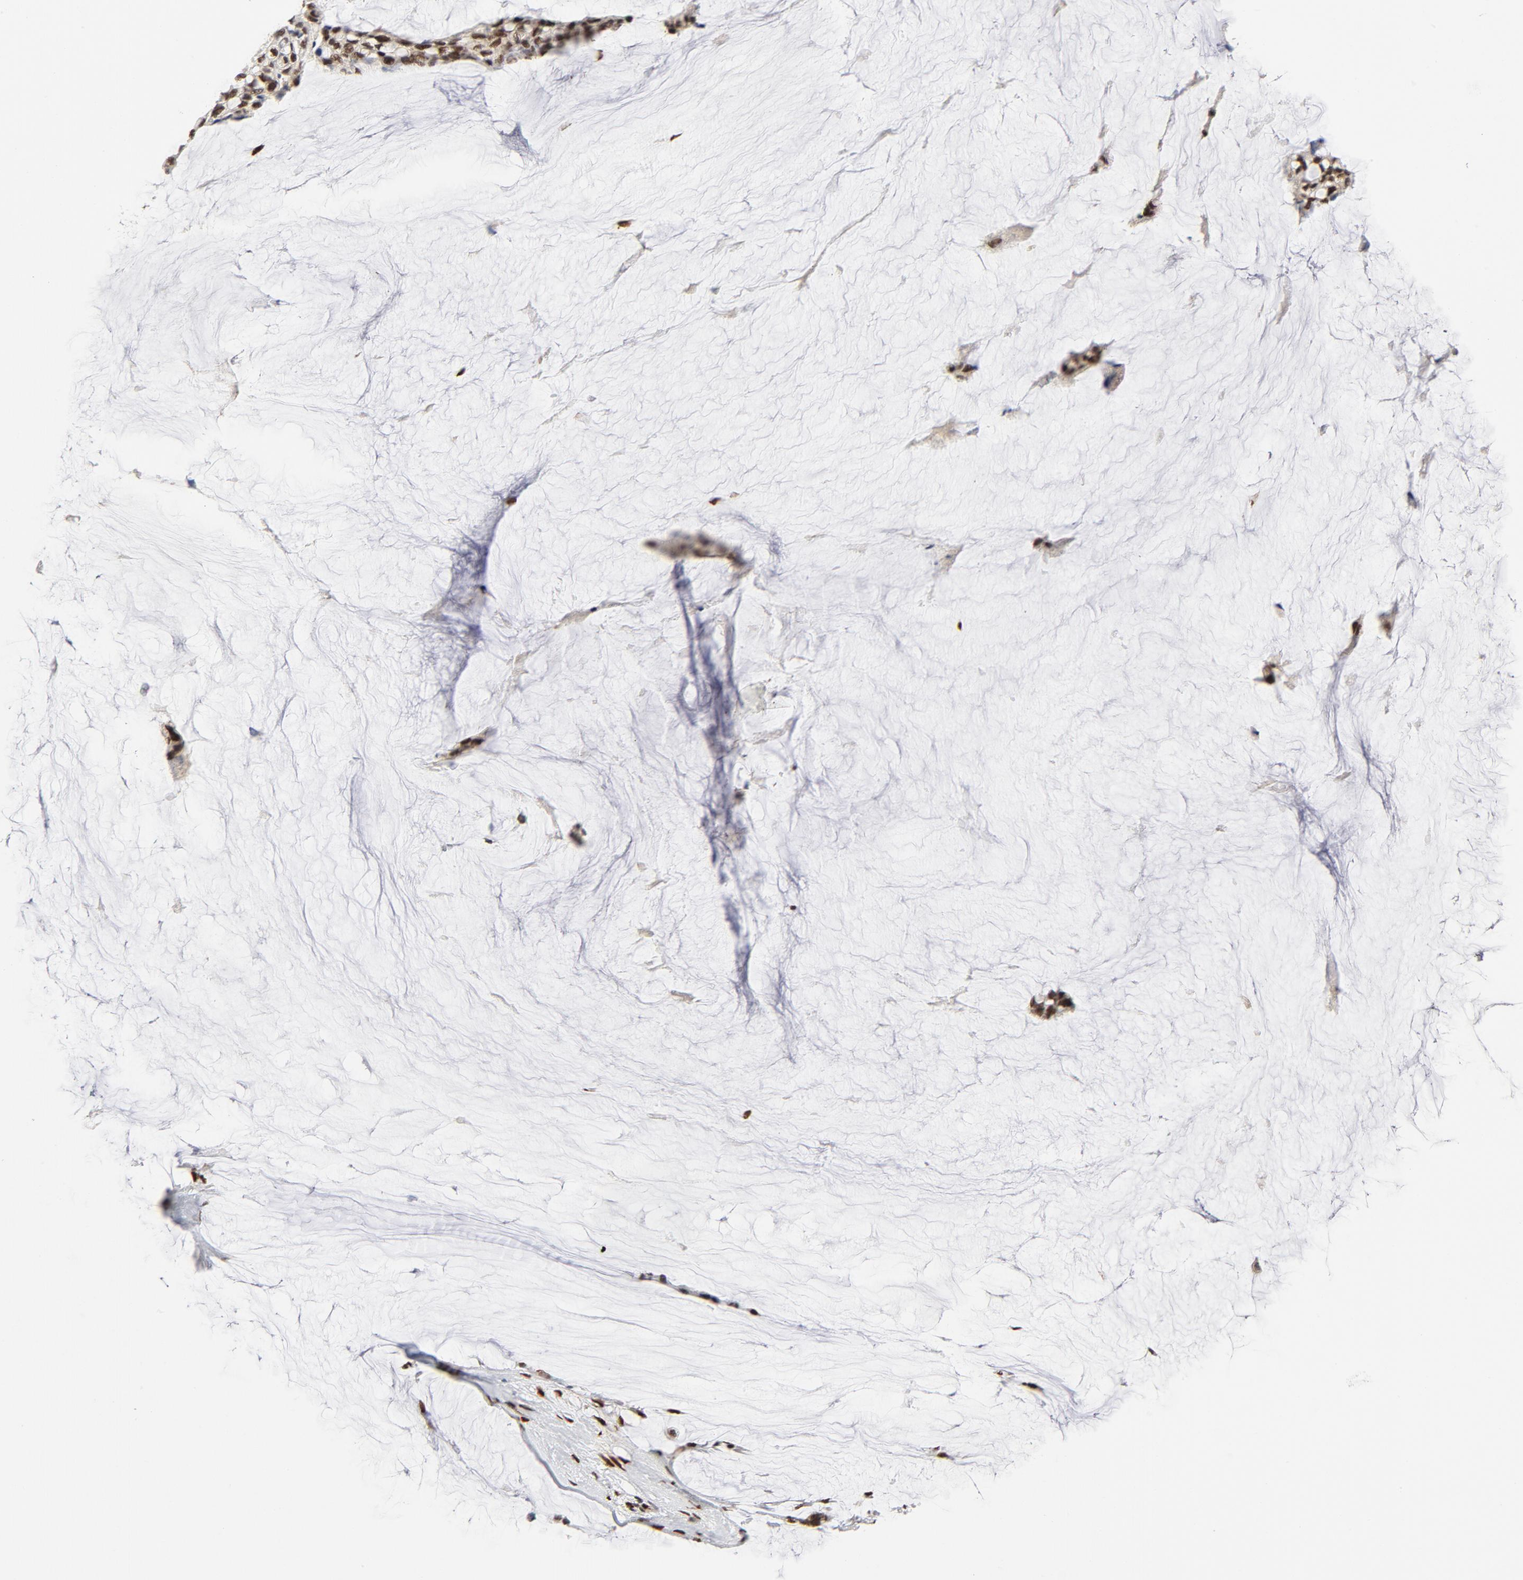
{"staining": {"intensity": "moderate", "quantity": ">75%", "location": "nuclear"}, "tissue": "ovarian cancer", "cell_type": "Tumor cells", "image_type": "cancer", "snomed": [{"axis": "morphology", "description": "Cystadenocarcinoma, mucinous, NOS"}, {"axis": "topography", "description": "Ovary"}], "caption": "Ovarian cancer was stained to show a protein in brown. There is medium levels of moderate nuclear staining in about >75% of tumor cells.", "gene": "MEF2A", "patient": {"sex": "female", "age": 39}}